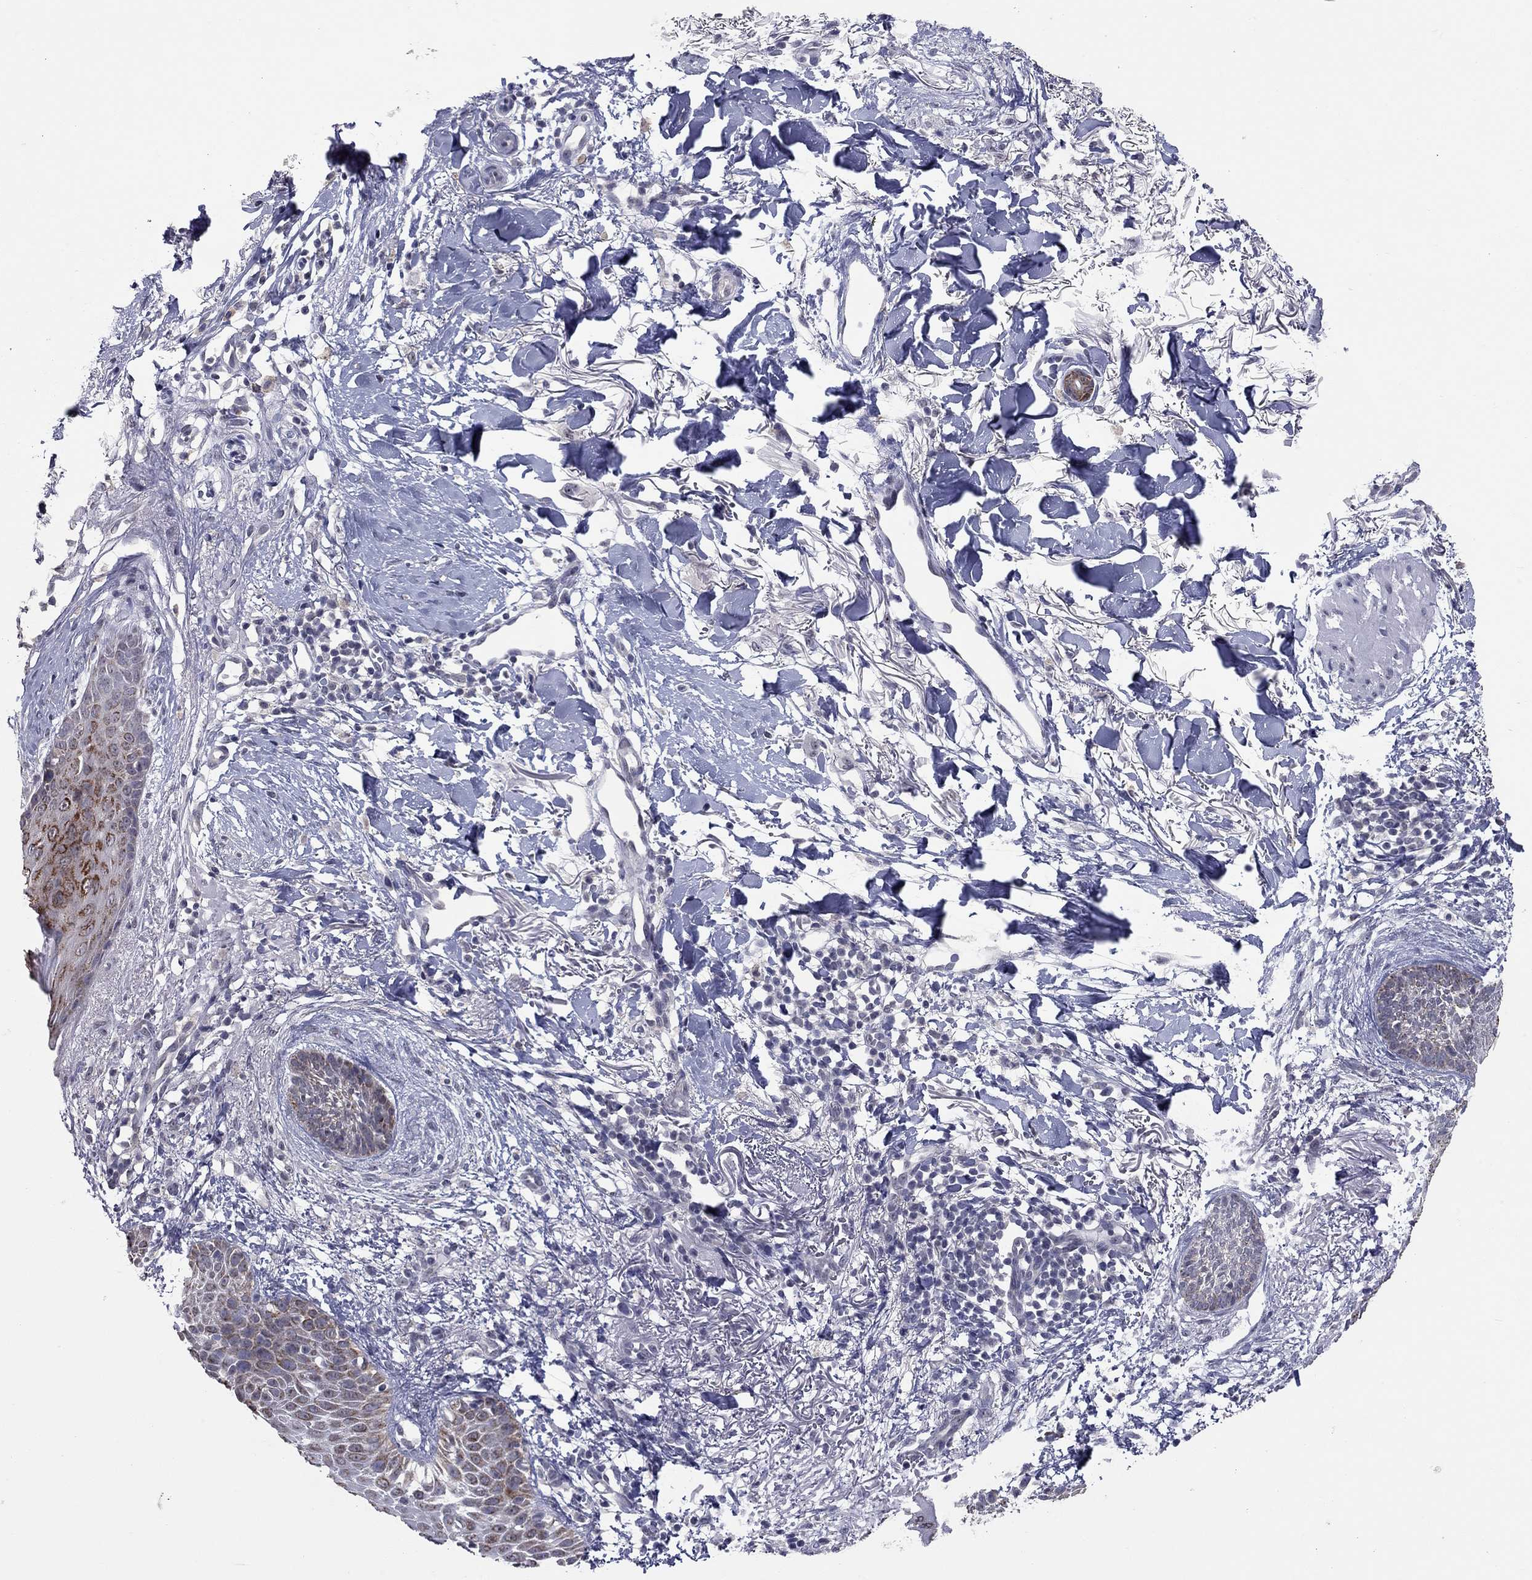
{"staining": {"intensity": "moderate", "quantity": ">75%", "location": "cytoplasmic/membranous"}, "tissue": "skin cancer", "cell_type": "Tumor cells", "image_type": "cancer", "snomed": [{"axis": "morphology", "description": "Normal tissue, NOS"}, {"axis": "morphology", "description": "Basal cell carcinoma"}, {"axis": "topography", "description": "Skin"}], "caption": "DAB (3,3'-diaminobenzidine) immunohistochemical staining of human skin basal cell carcinoma exhibits moderate cytoplasmic/membranous protein positivity in about >75% of tumor cells. (DAB IHC with brightfield microscopy, high magnification).", "gene": "SHOC2", "patient": {"sex": "male", "age": 84}}